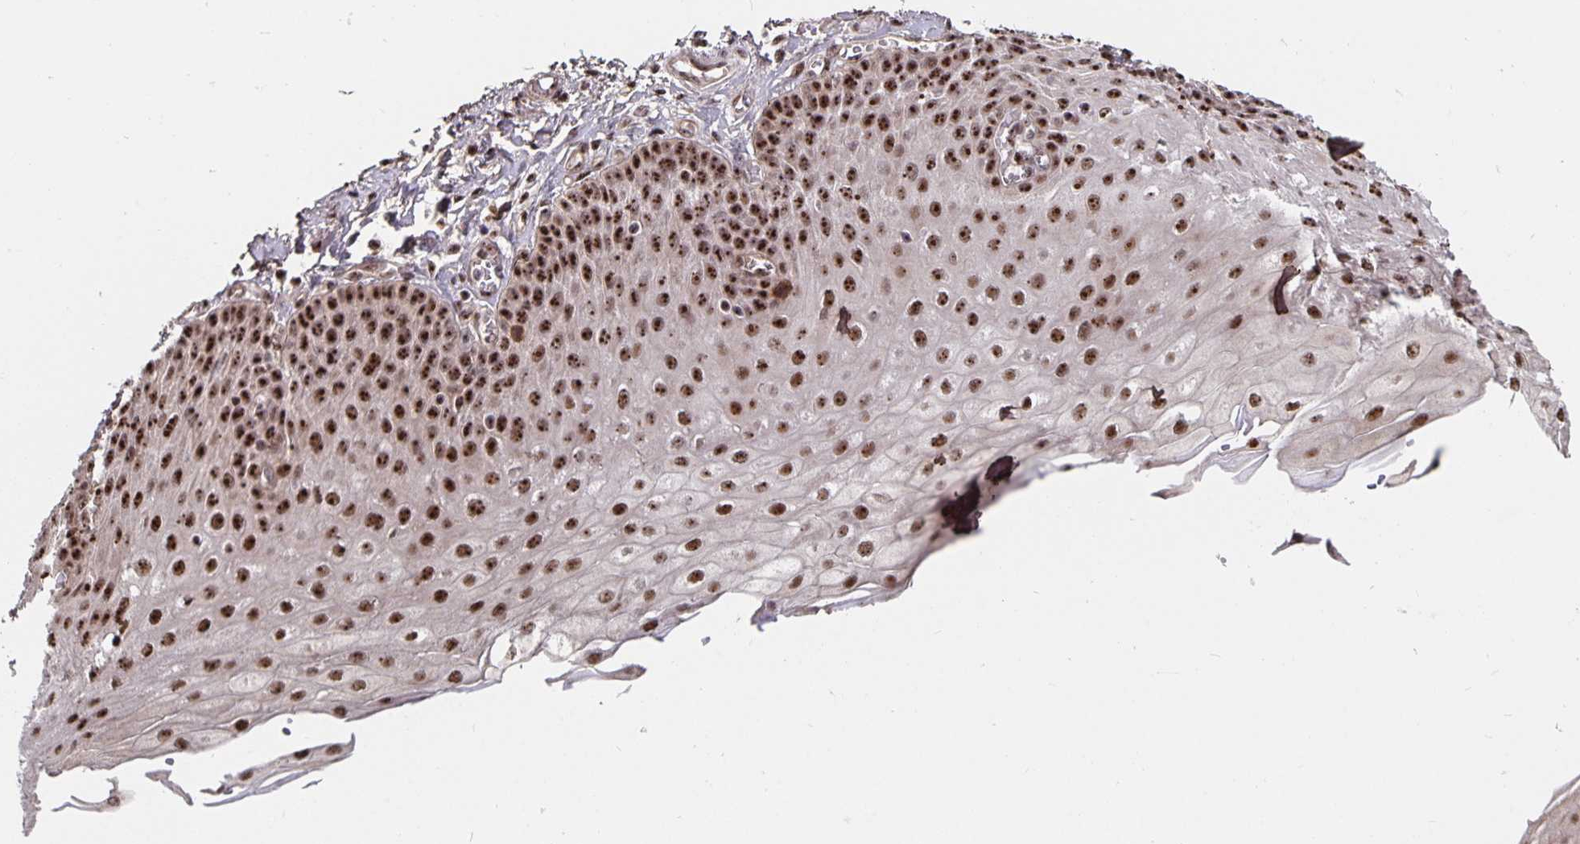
{"staining": {"intensity": "strong", "quantity": ">75%", "location": "nuclear"}, "tissue": "esophagus", "cell_type": "Squamous epithelial cells", "image_type": "normal", "snomed": [{"axis": "morphology", "description": "Normal tissue, NOS"}, {"axis": "morphology", "description": "Adenocarcinoma, NOS"}, {"axis": "topography", "description": "Esophagus"}], "caption": "This histopathology image displays immunohistochemistry (IHC) staining of benign esophagus, with high strong nuclear staining in approximately >75% of squamous epithelial cells.", "gene": "LAS1L", "patient": {"sex": "male", "age": 81}}